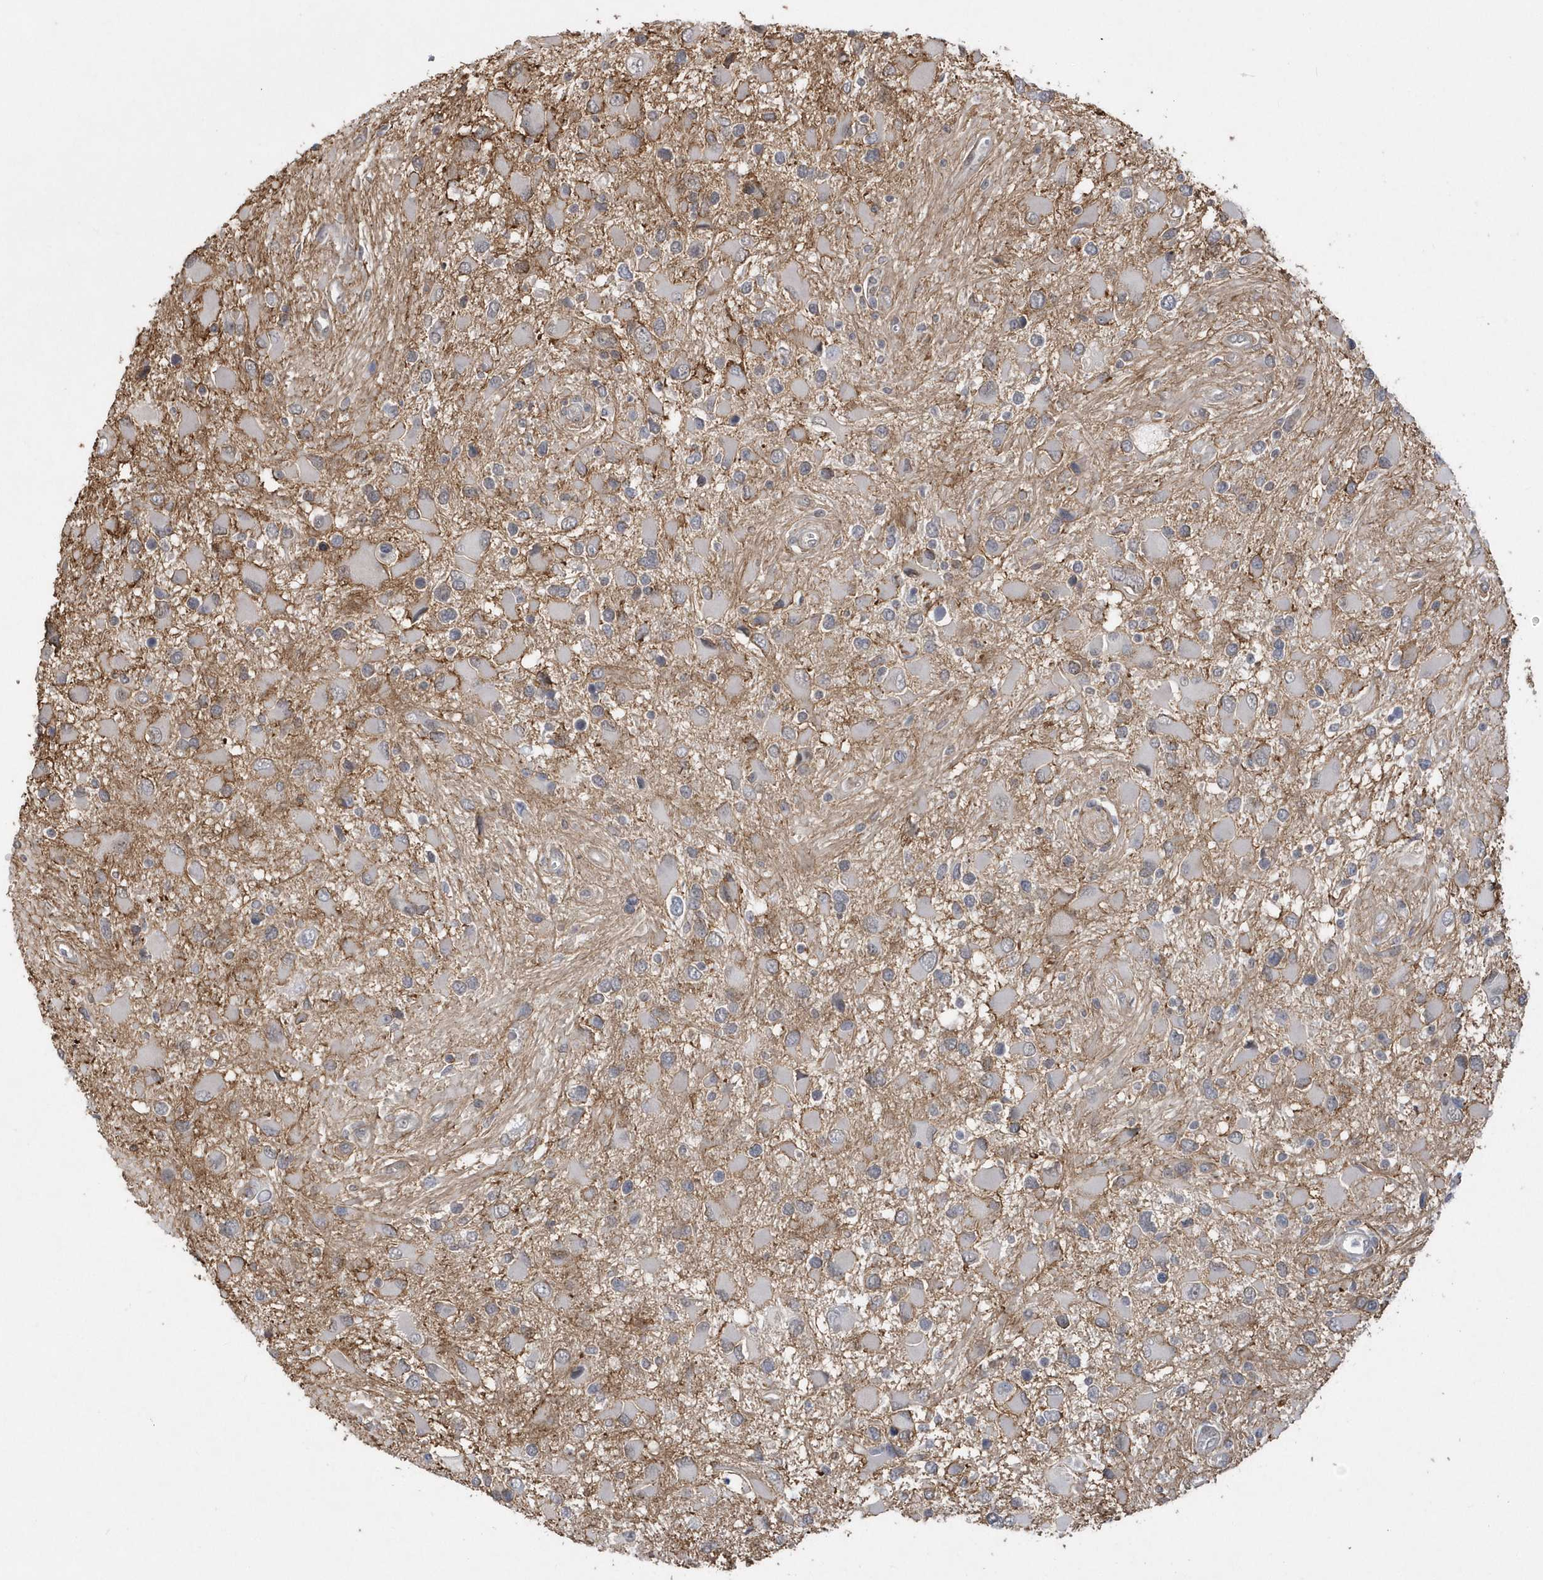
{"staining": {"intensity": "moderate", "quantity": "25%-75%", "location": "cytoplasmic/membranous"}, "tissue": "glioma", "cell_type": "Tumor cells", "image_type": "cancer", "snomed": [{"axis": "morphology", "description": "Glioma, malignant, High grade"}, {"axis": "topography", "description": "Brain"}], "caption": "High-magnification brightfield microscopy of malignant glioma (high-grade) stained with DAB (brown) and counterstained with hematoxylin (blue). tumor cells exhibit moderate cytoplasmic/membranous positivity is identified in about25%-75% of cells.", "gene": "CRIP3", "patient": {"sex": "male", "age": 53}}